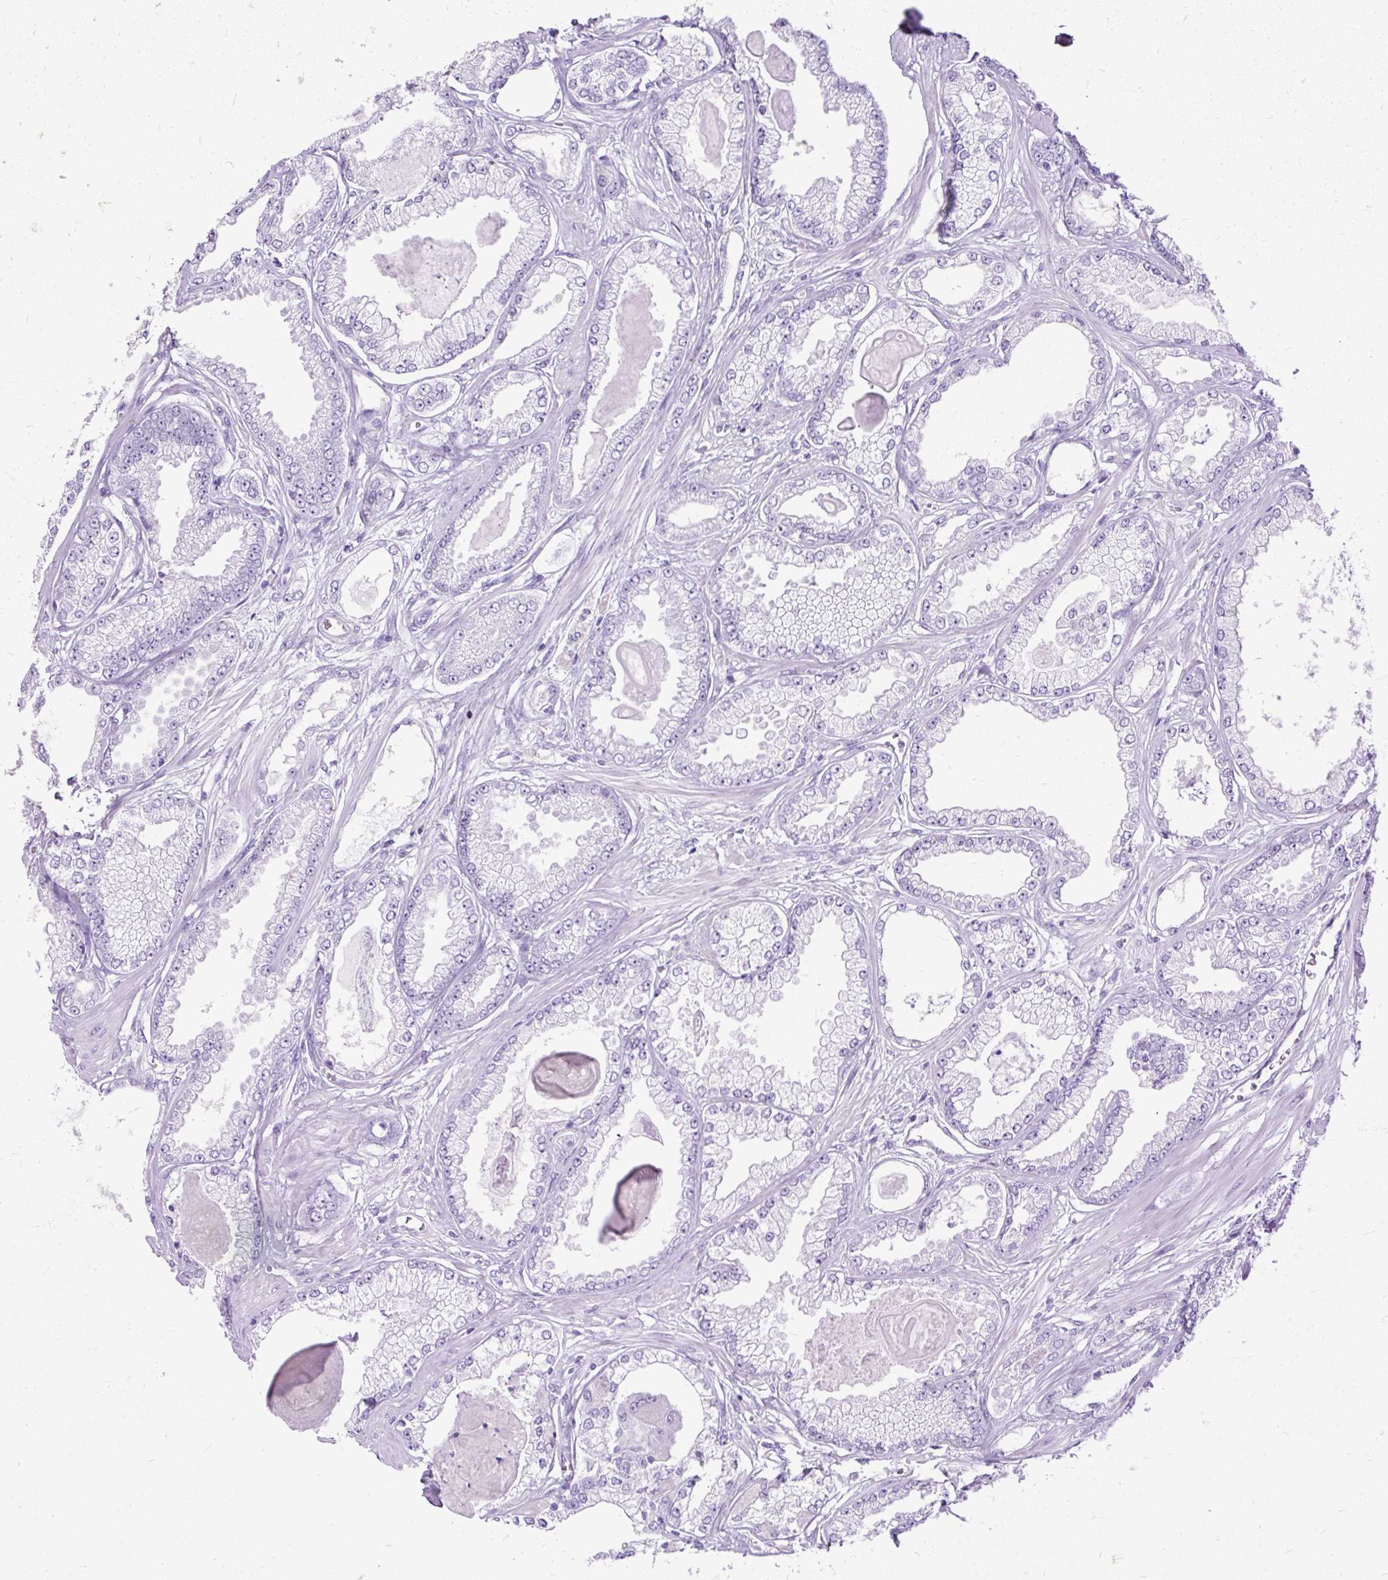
{"staining": {"intensity": "negative", "quantity": "none", "location": "none"}, "tissue": "prostate cancer", "cell_type": "Tumor cells", "image_type": "cancer", "snomed": [{"axis": "morphology", "description": "Adenocarcinoma, Low grade"}, {"axis": "topography", "description": "Prostate"}], "caption": "DAB immunohistochemical staining of human prostate cancer (adenocarcinoma (low-grade)) displays no significant positivity in tumor cells.", "gene": "HEY1", "patient": {"sex": "male", "age": 64}}